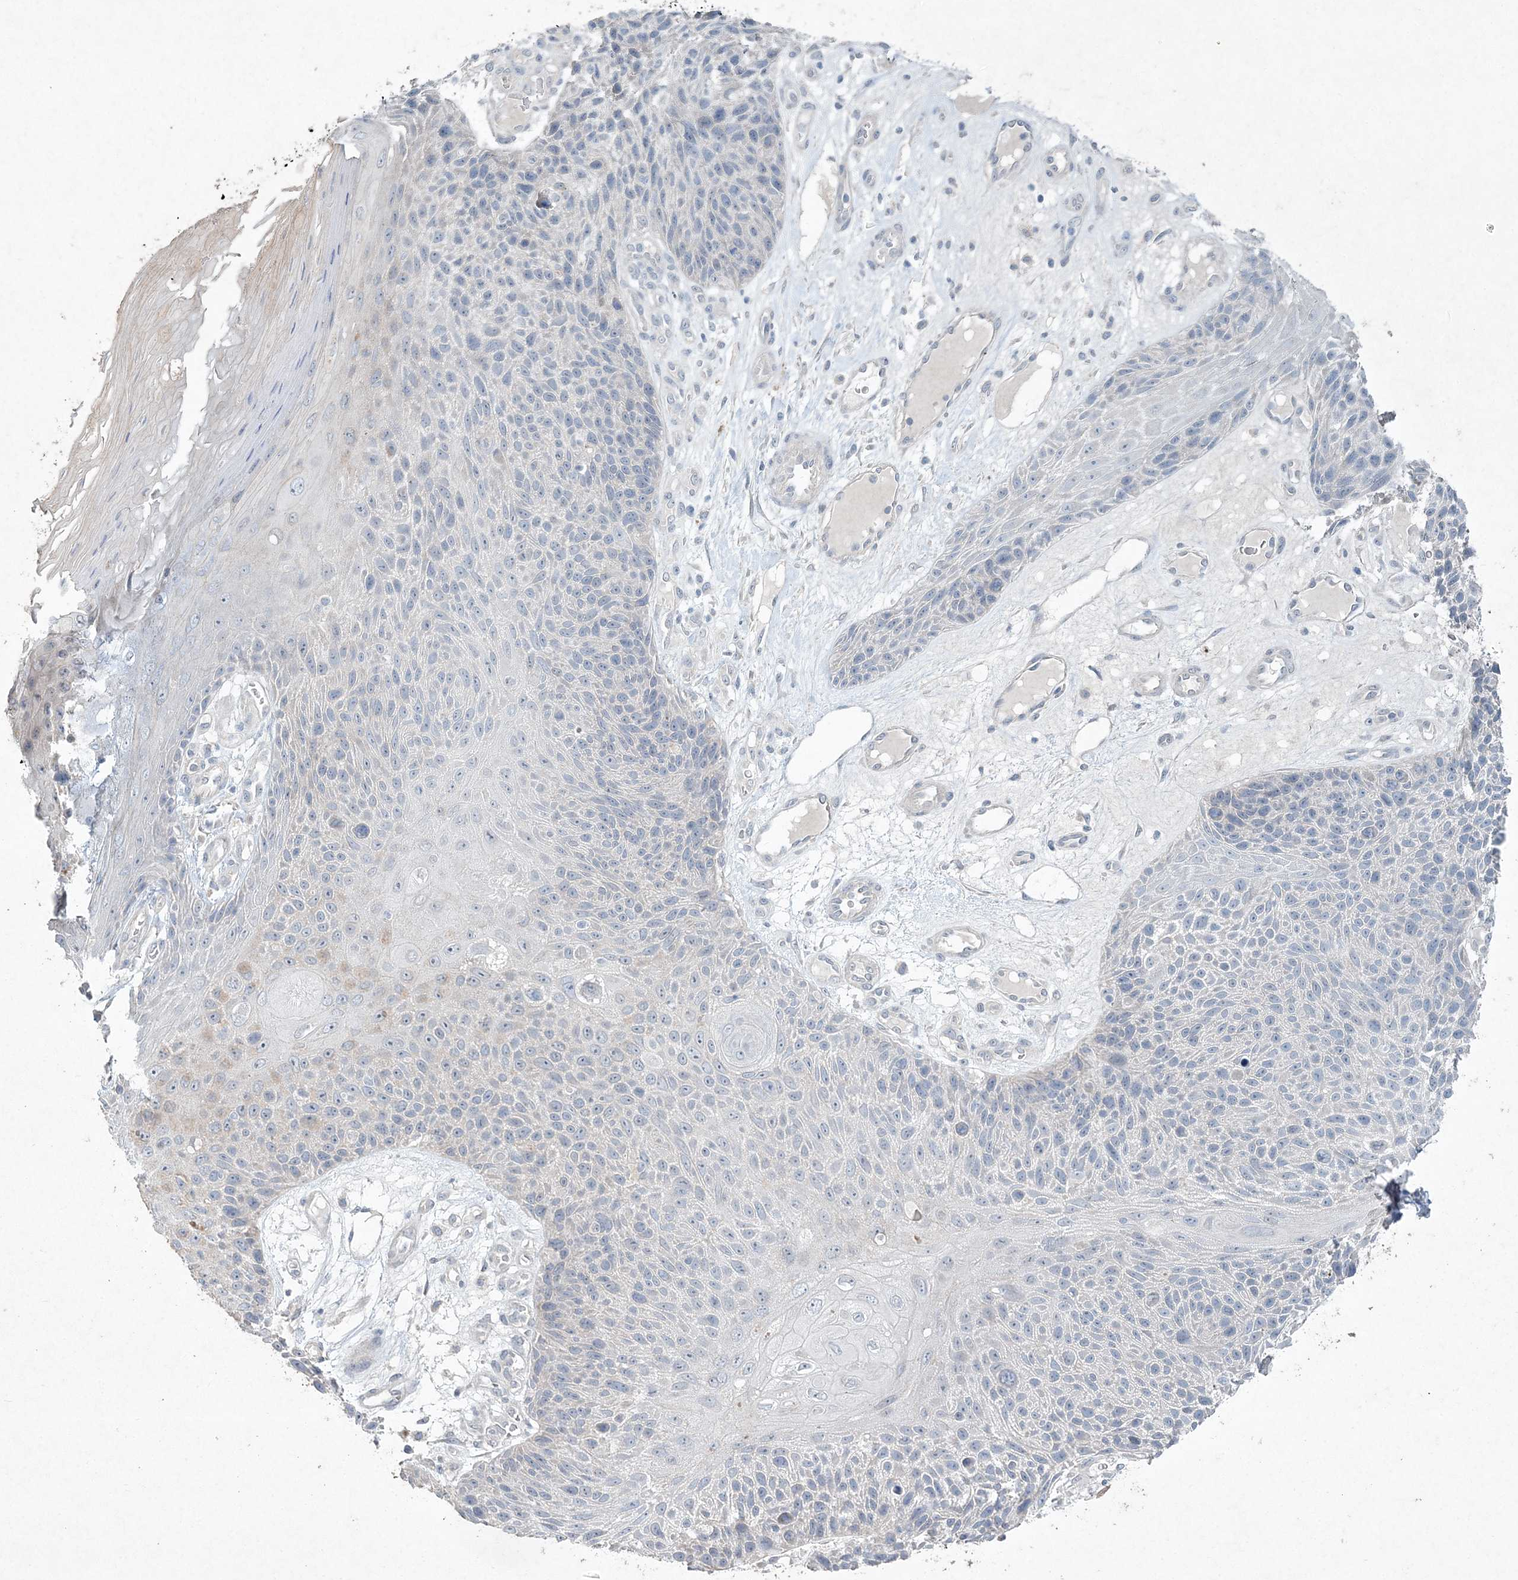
{"staining": {"intensity": "negative", "quantity": "none", "location": "none"}, "tissue": "skin cancer", "cell_type": "Tumor cells", "image_type": "cancer", "snomed": [{"axis": "morphology", "description": "Squamous cell carcinoma, NOS"}, {"axis": "topography", "description": "Skin"}], "caption": "There is no significant positivity in tumor cells of skin cancer.", "gene": "DNAH5", "patient": {"sex": "female", "age": 88}}